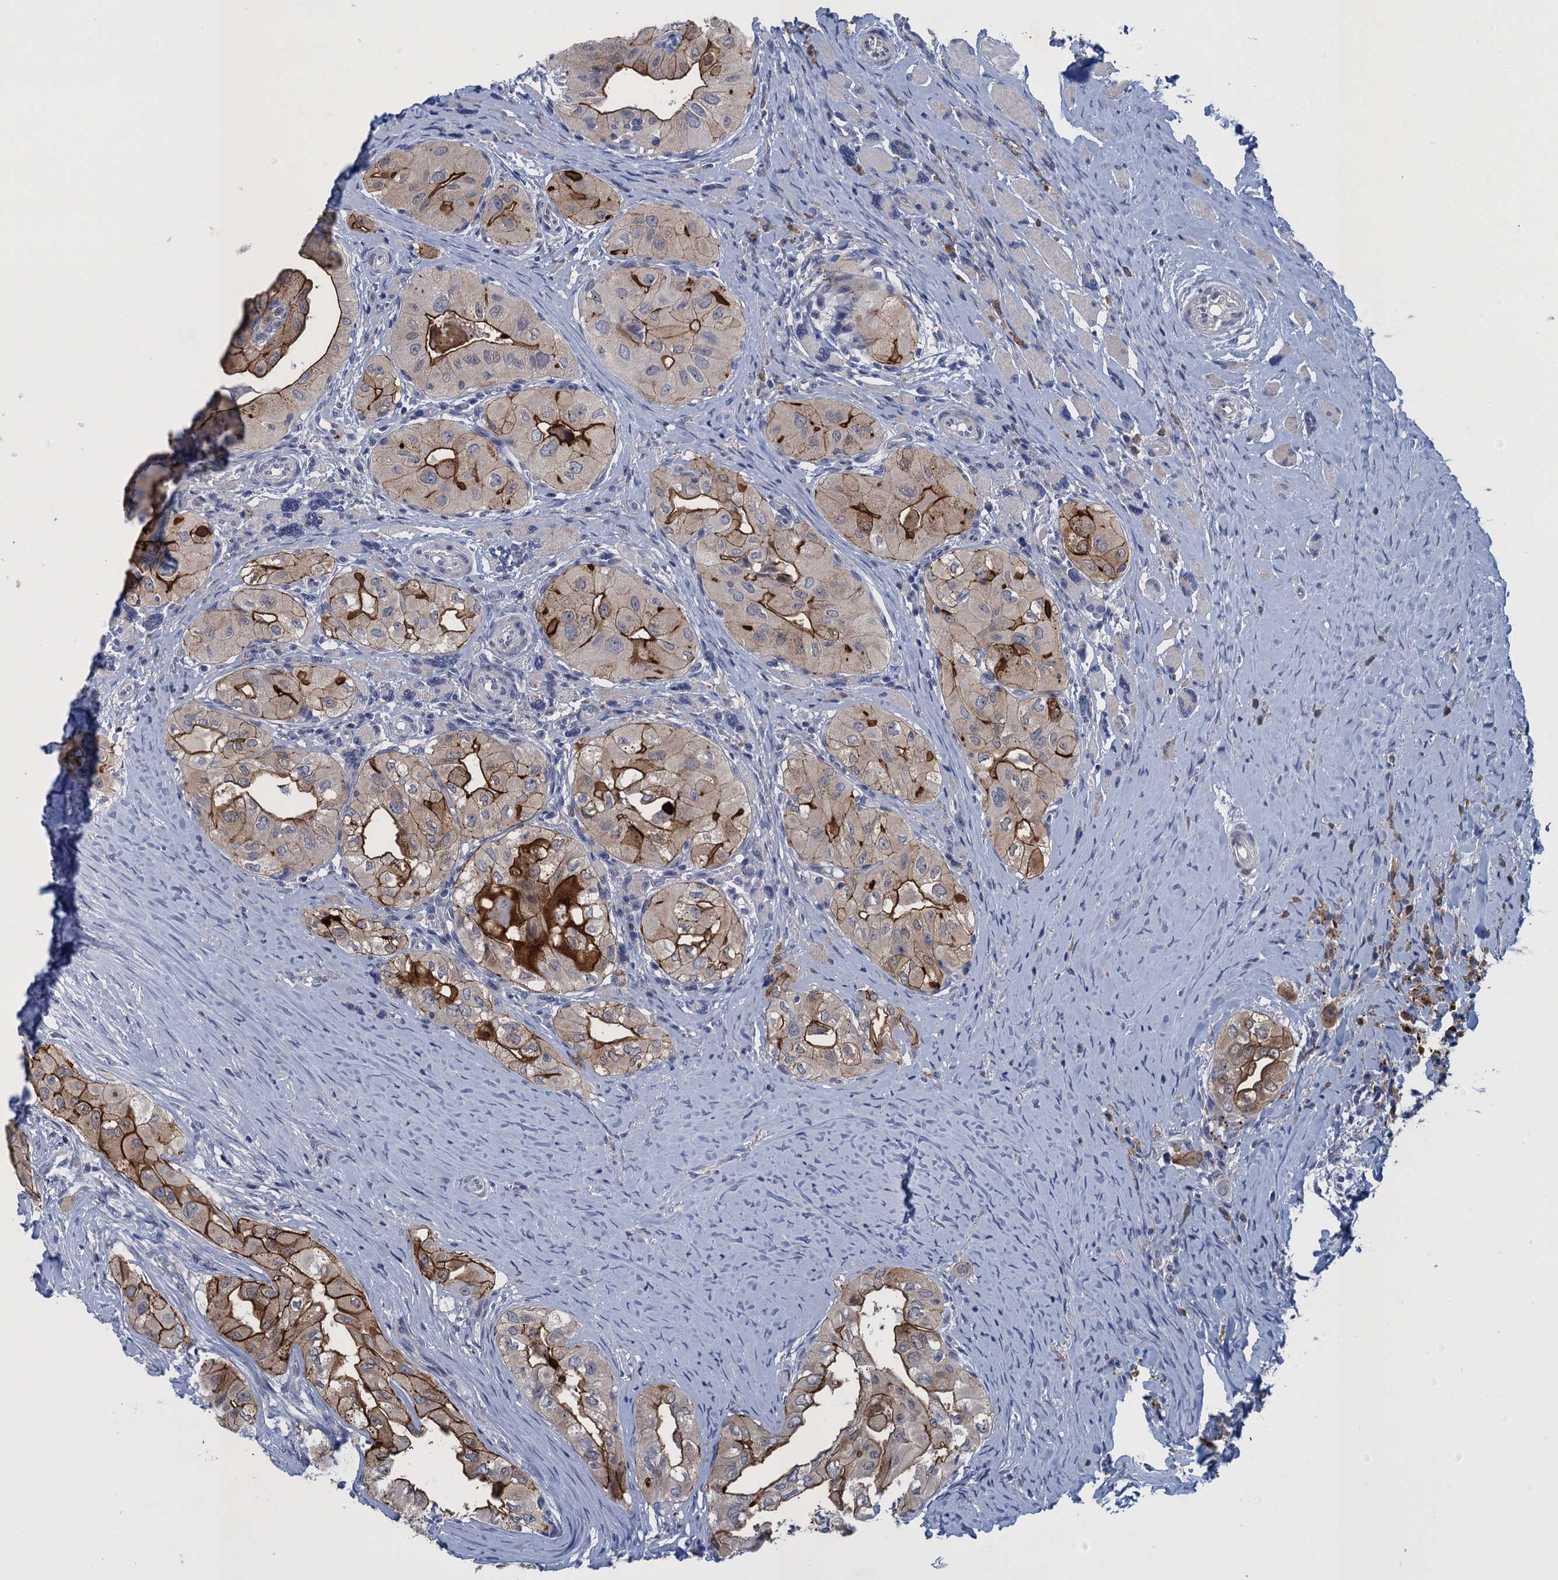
{"staining": {"intensity": "strong", "quantity": "25%-75%", "location": "cytoplasmic/membranous"}, "tissue": "thyroid cancer", "cell_type": "Tumor cells", "image_type": "cancer", "snomed": [{"axis": "morphology", "description": "Papillary adenocarcinoma, NOS"}, {"axis": "topography", "description": "Thyroid gland"}], "caption": "Tumor cells exhibit high levels of strong cytoplasmic/membranous positivity in approximately 25%-75% of cells in human papillary adenocarcinoma (thyroid).", "gene": "SCEL", "patient": {"sex": "female", "age": 59}}